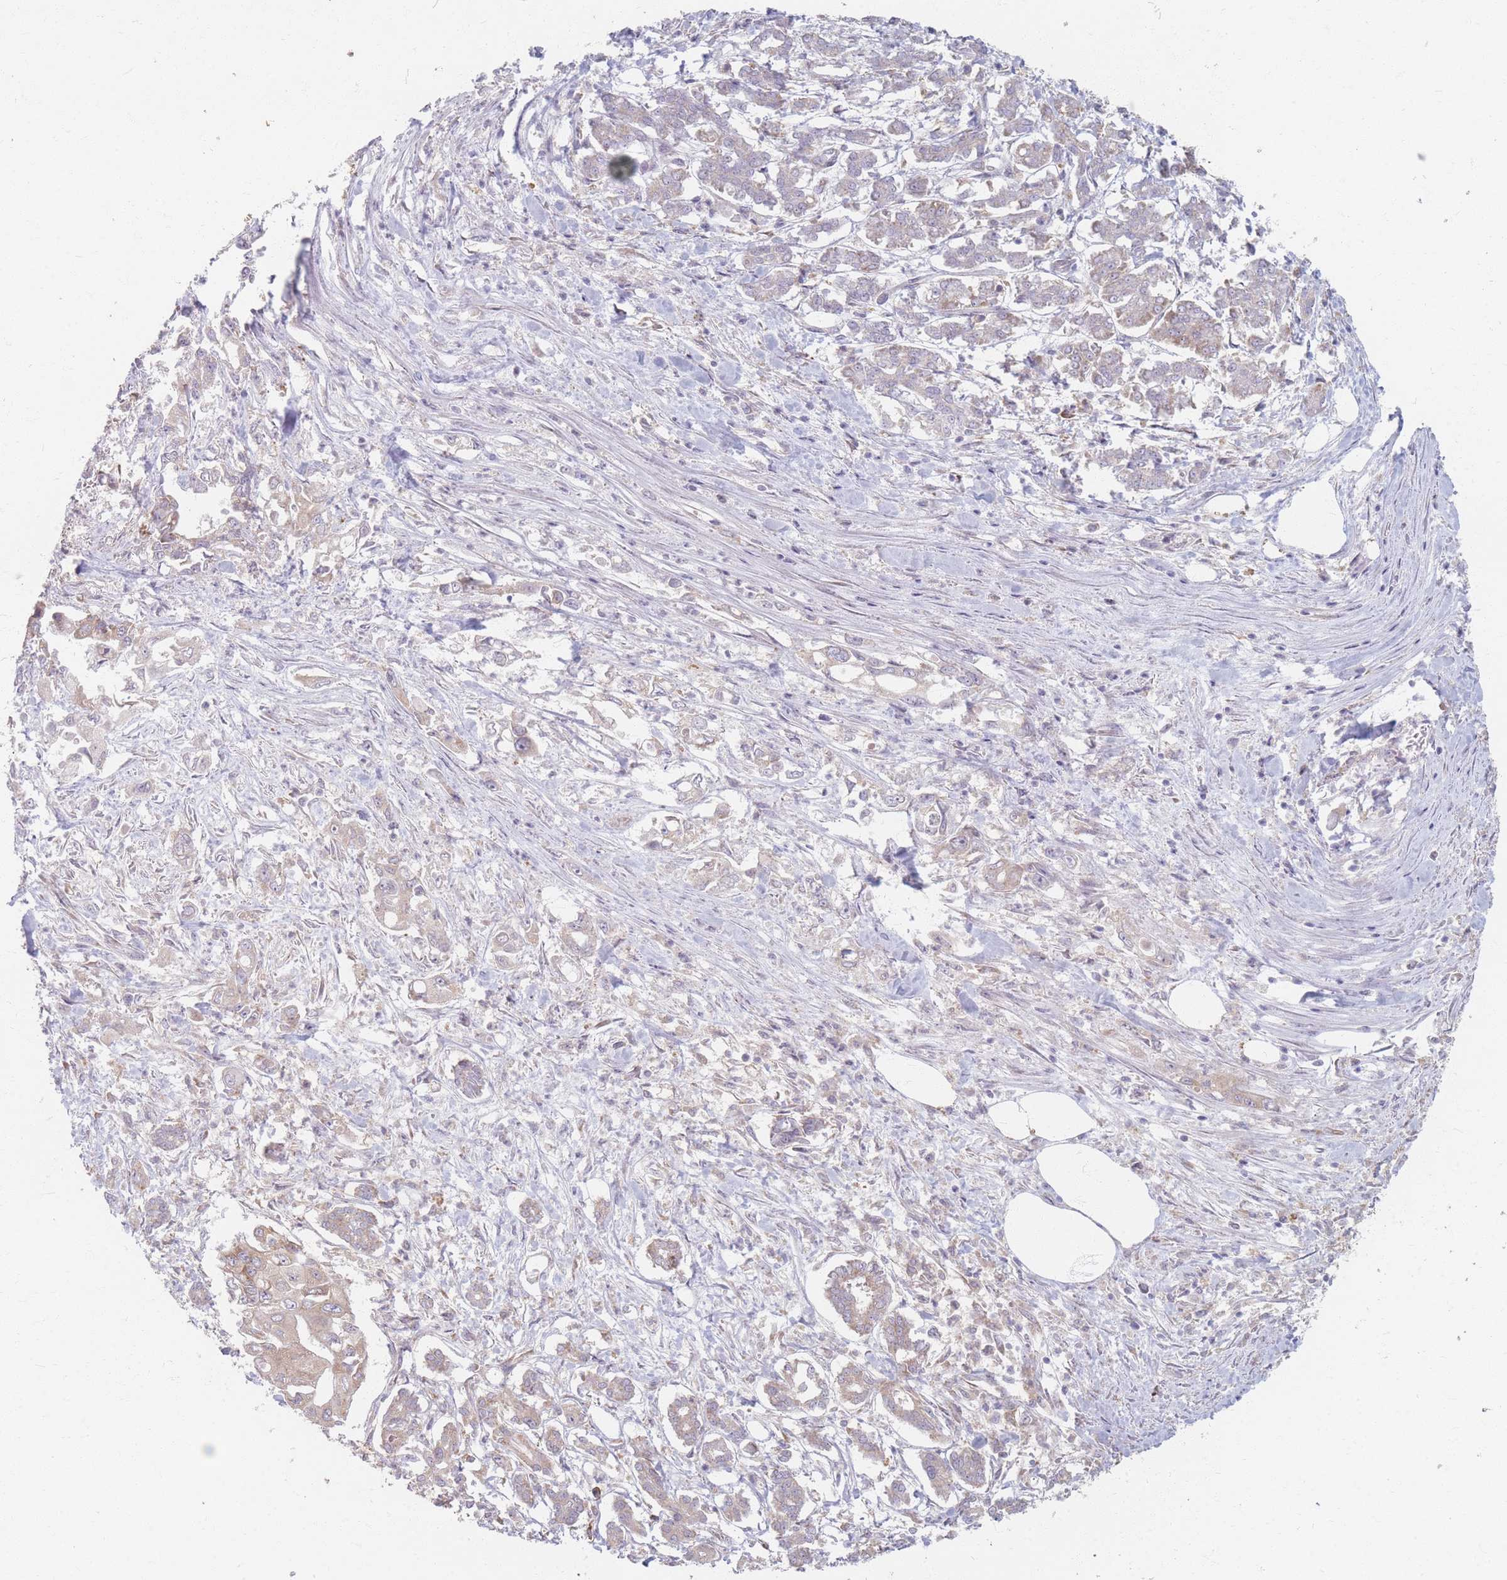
{"staining": {"intensity": "weak", "quantity": "<25%", "location": "cytoplasmic/membranous"}, "tissue": "pancreatic cancer", "cell_type": "Tumor cells", "image_type": "cancer", "snomed": [{"axis": "morphology", "description": "Adenocarcinoma, NOS"}, {"axis": "topography", "description": "Pancreas"}], "caption": "Pancreatic cancer was stained to show a protein in brown. There is no significant staining in tumor cells.", "gene": "SMIM14", "patient": {"sex": "male", "age": 61}}